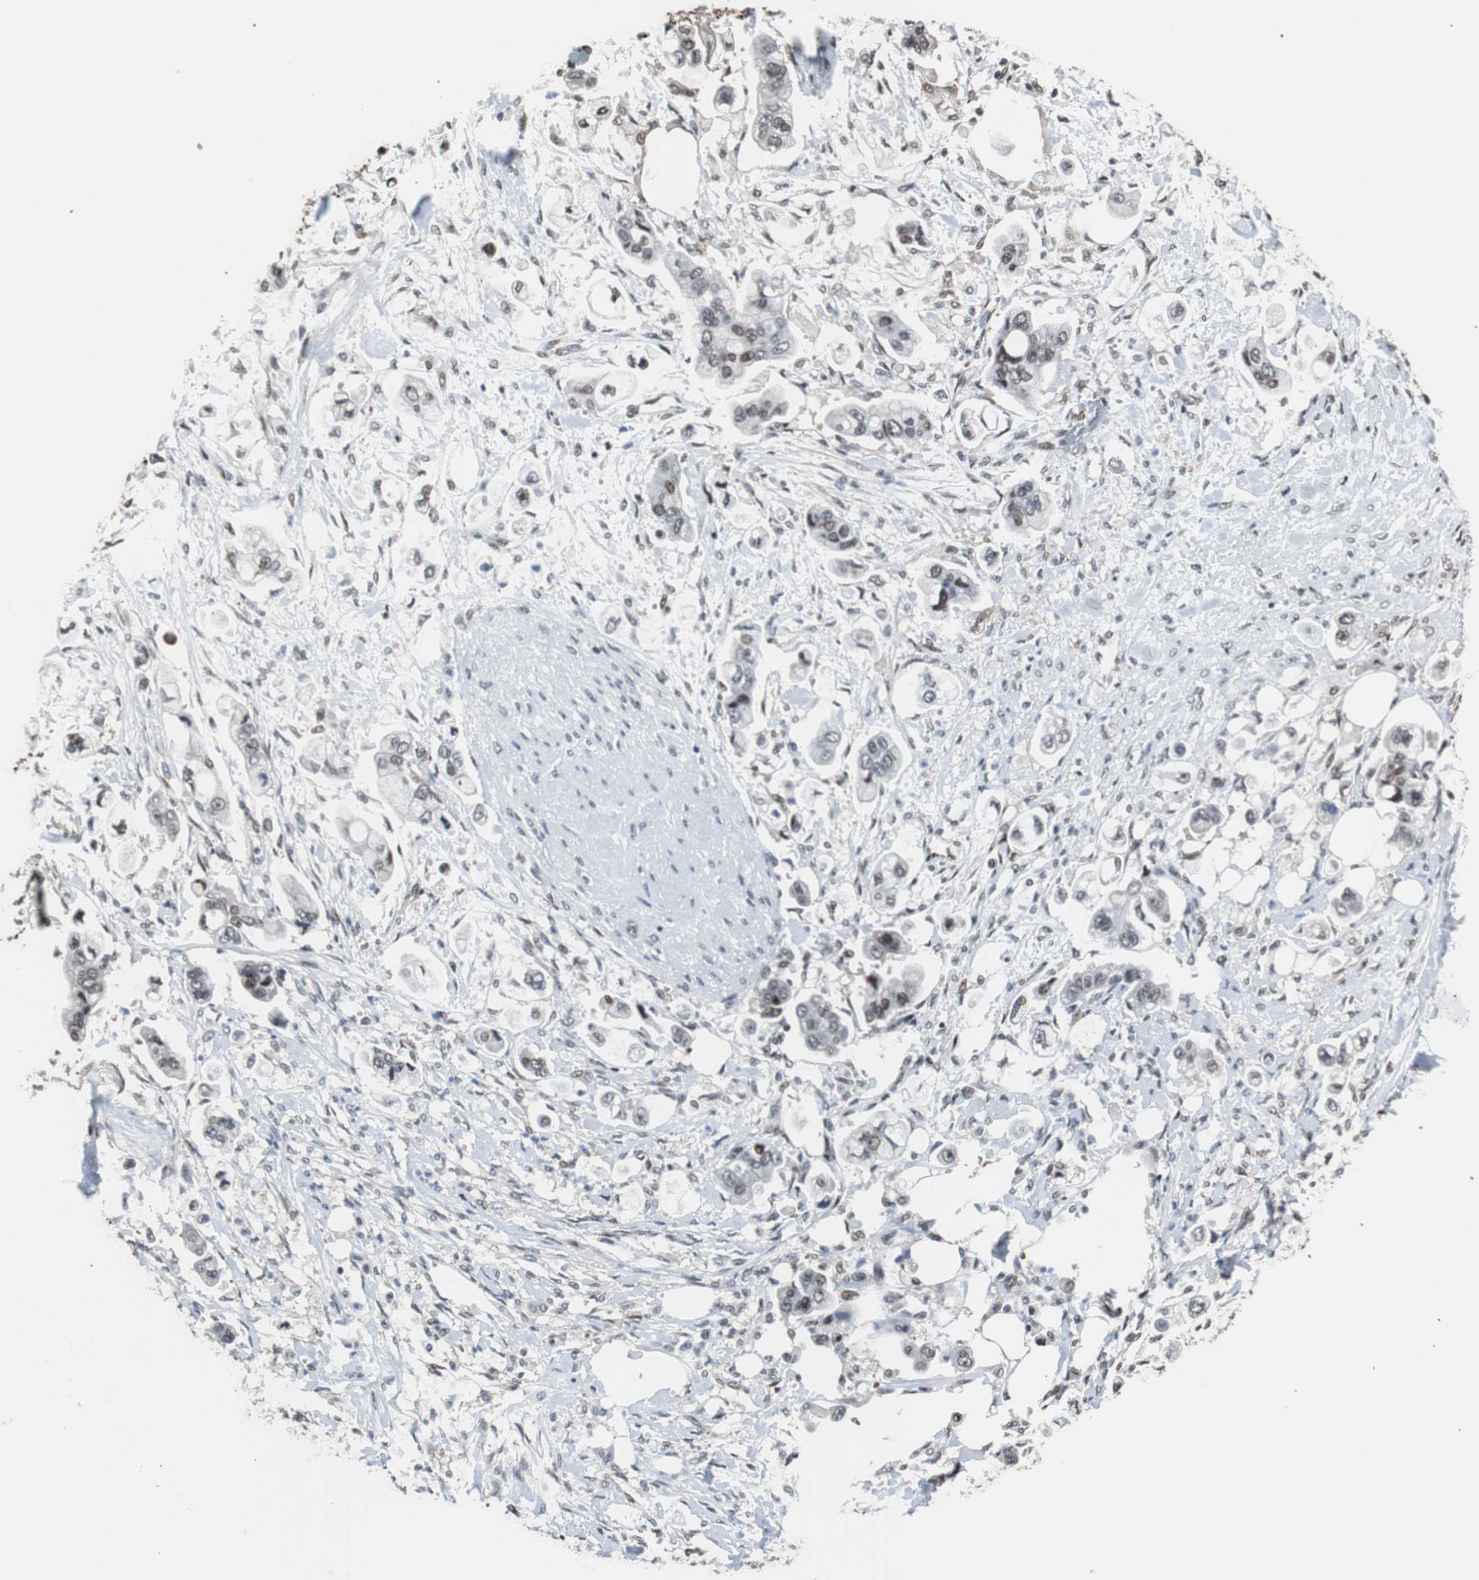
{"staining": {"intensity": "weak", "quantity": "25%-75%", "location": "nuclear"}, "tissue": "stomach cancer", "cell_type": "Tumor cells", "image_type": "cancer", "snomed": [{"axis": "morphology", "description": "Adenocarcinoma, NOS"}, {"axis": "topography", "description": "Stomach"}], "caption": "A low amount of weak nuclear positivity is identified in about 25%-75% of tumor cells in stomach cancer tissue.", "gene": "POGZ", "patient": {"sex": "male", "age": 62}}